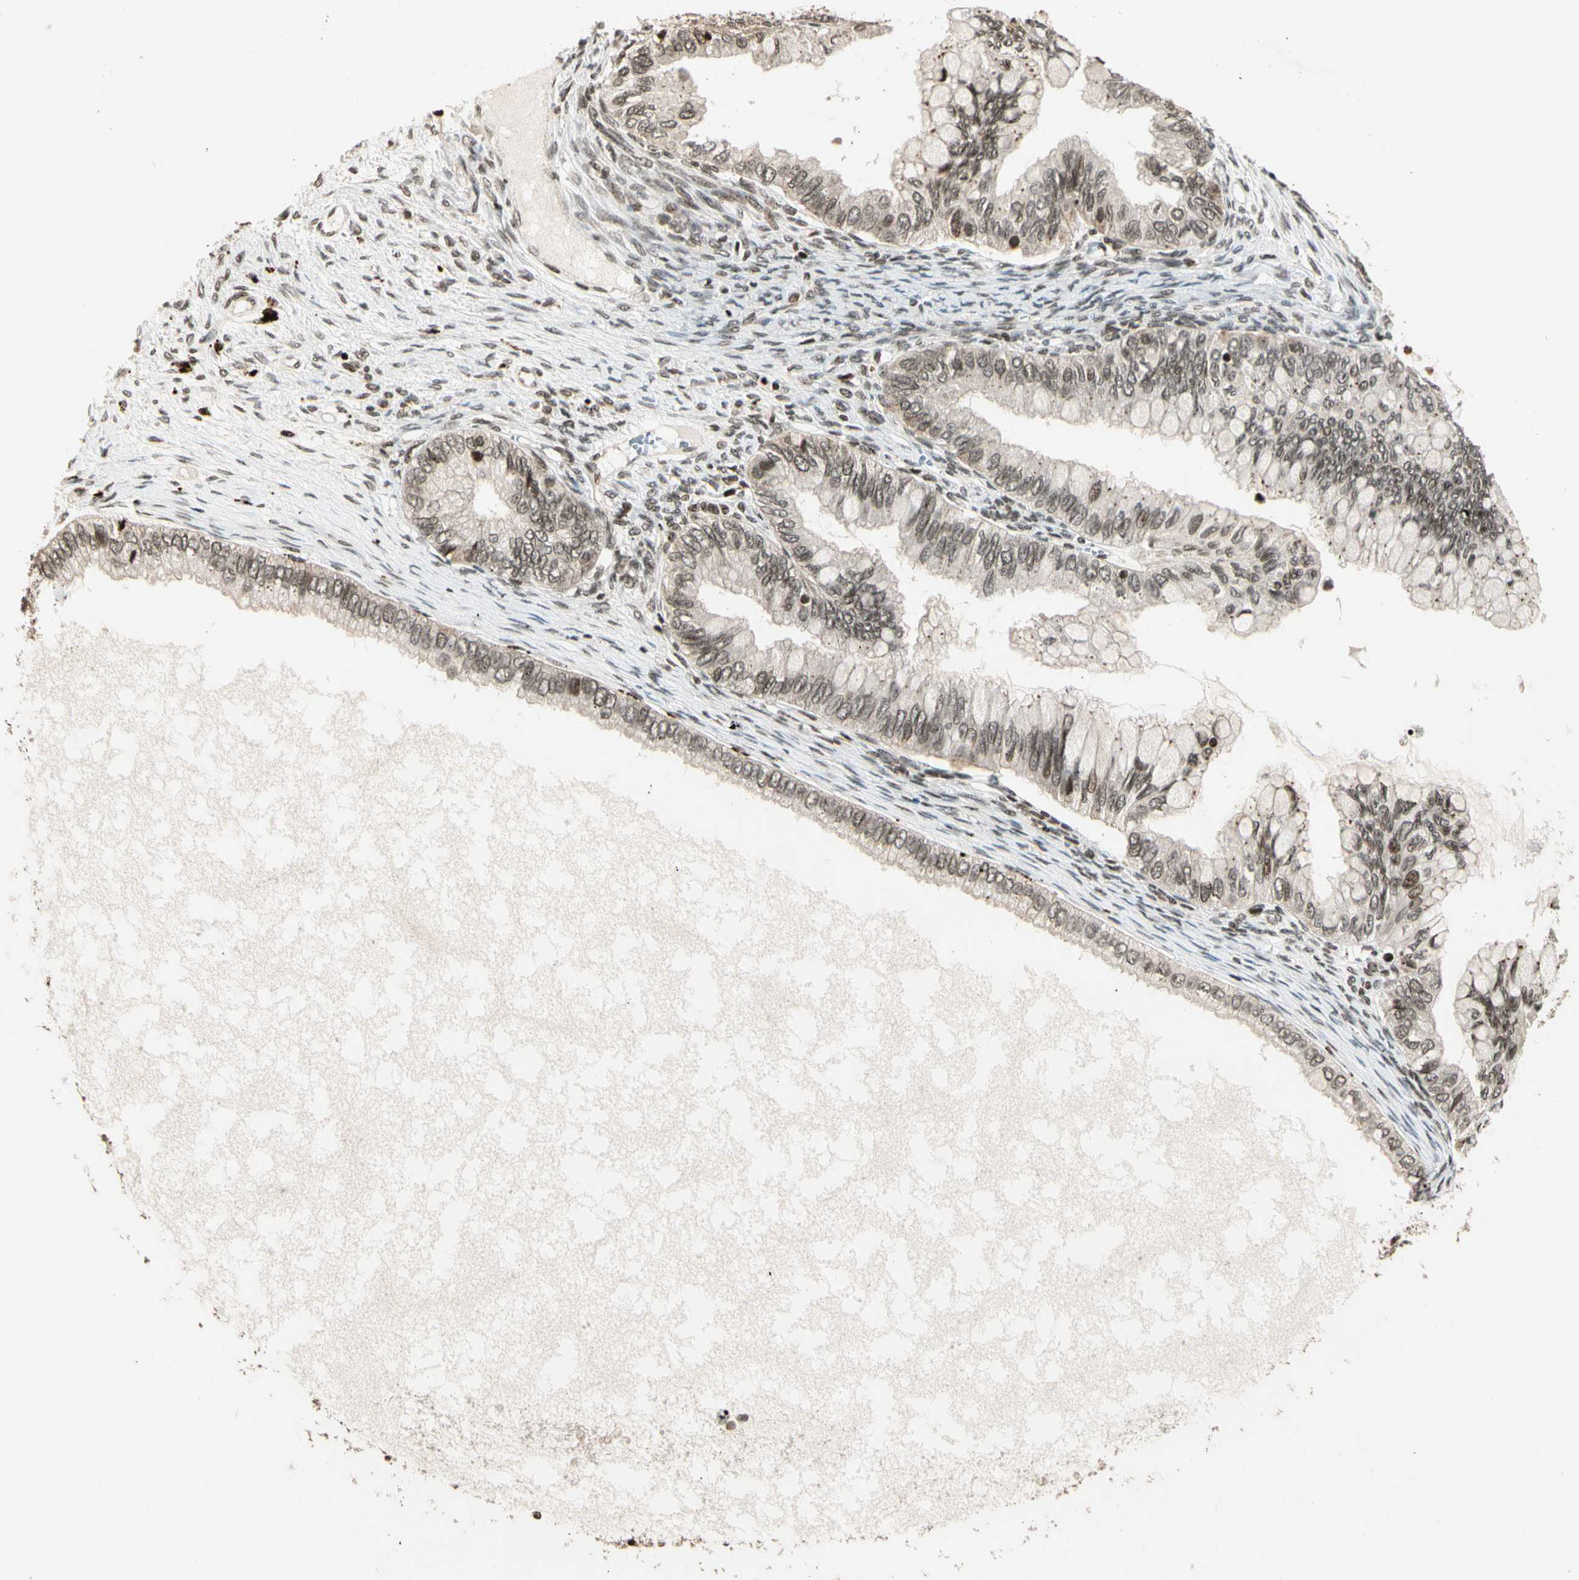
{"staining": {"intensity": "weak", "quantity": ">75%", "location": "nuclear"}, "tissue": "ovarian cancer", "cell_type": "Tumor cells", "image_type": "cancer", "snomed": [{"axis": "morphology", "description": "Cystadenocarcinoma, mucinous, NOS"}, {"axis": "topography", "description": "Ovary"}], "caption": "Ovarian mucinous cystadenocarcinoma stained with a protein marker displays weak staining in tumor cells.", "gene": "TSHZ3", "patient": {"sex": "female", "age": 80}}